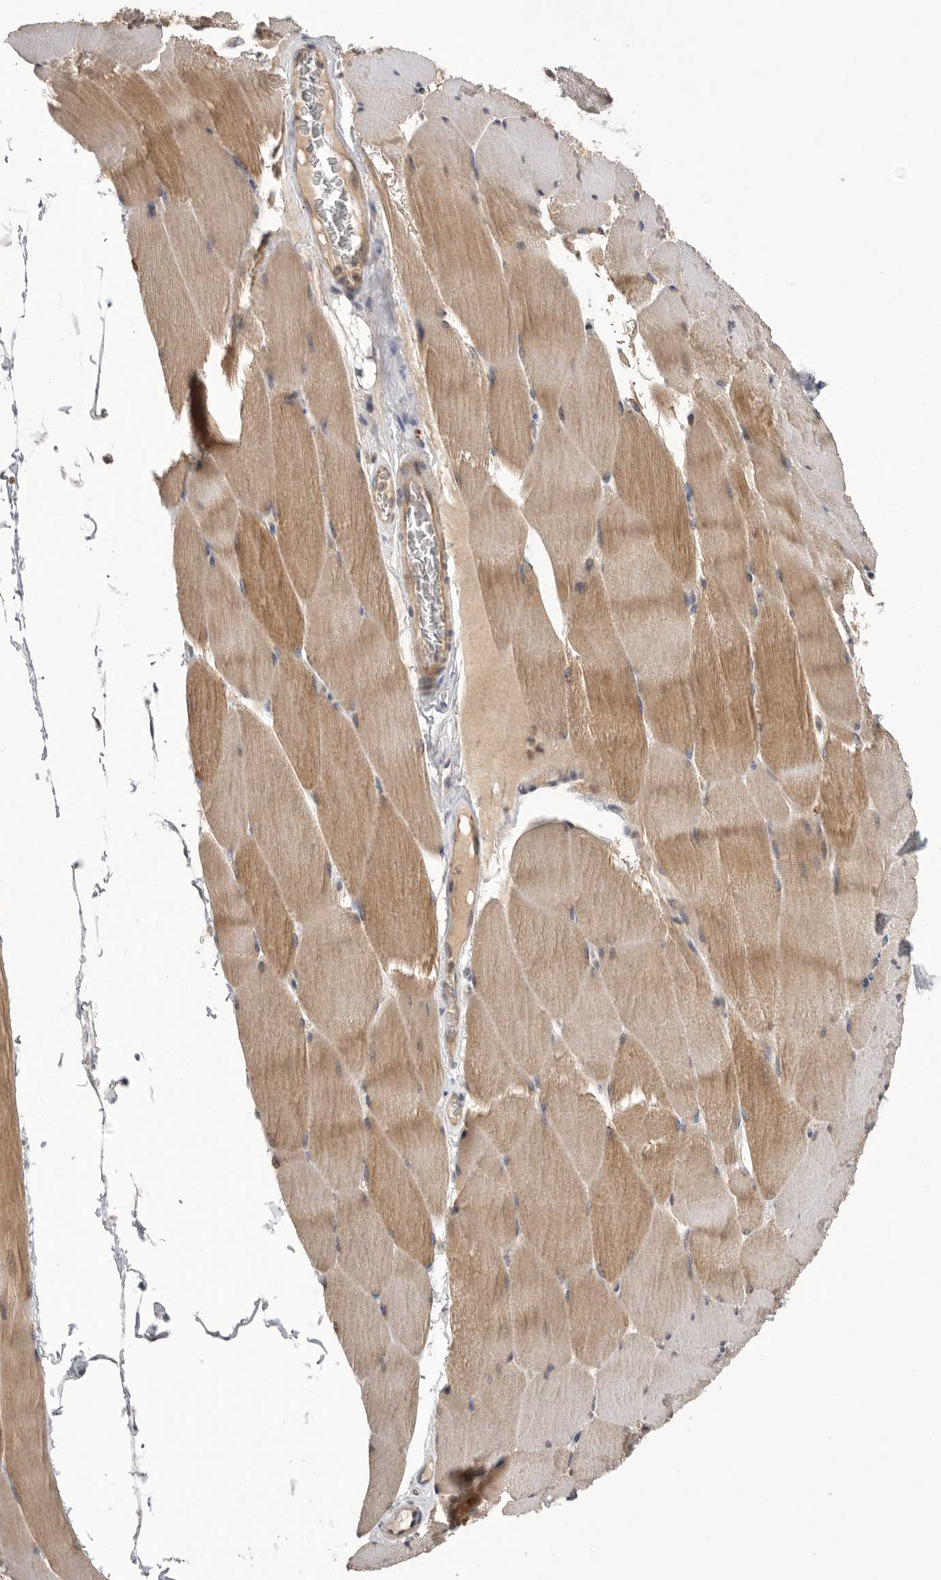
{"staining": {"intensity": "moderate", "quantity": ">75%", "location": "cytoplasmic/membranous"}, "tissue": "skeletal muscle", "cell_type": "Myocytes", "image_type": "normal", "snomed": [{"axis": "morphology", "description": "Normal tissue, NOS"}, {"axis": "topography", "description": "Skeletal muscle"}], "caption": "Immunohistochemical staining of normal skeletal muscle shows >75% levels of moderate cytoplasmic/membranous protein expression in approximately >75% of myocytes. Immunohistochemistry stains the protein of interest in brown and the nuclei are stained blue.", "gene": "NRCAM", "patient": {"sex": "male", "age": 62}}